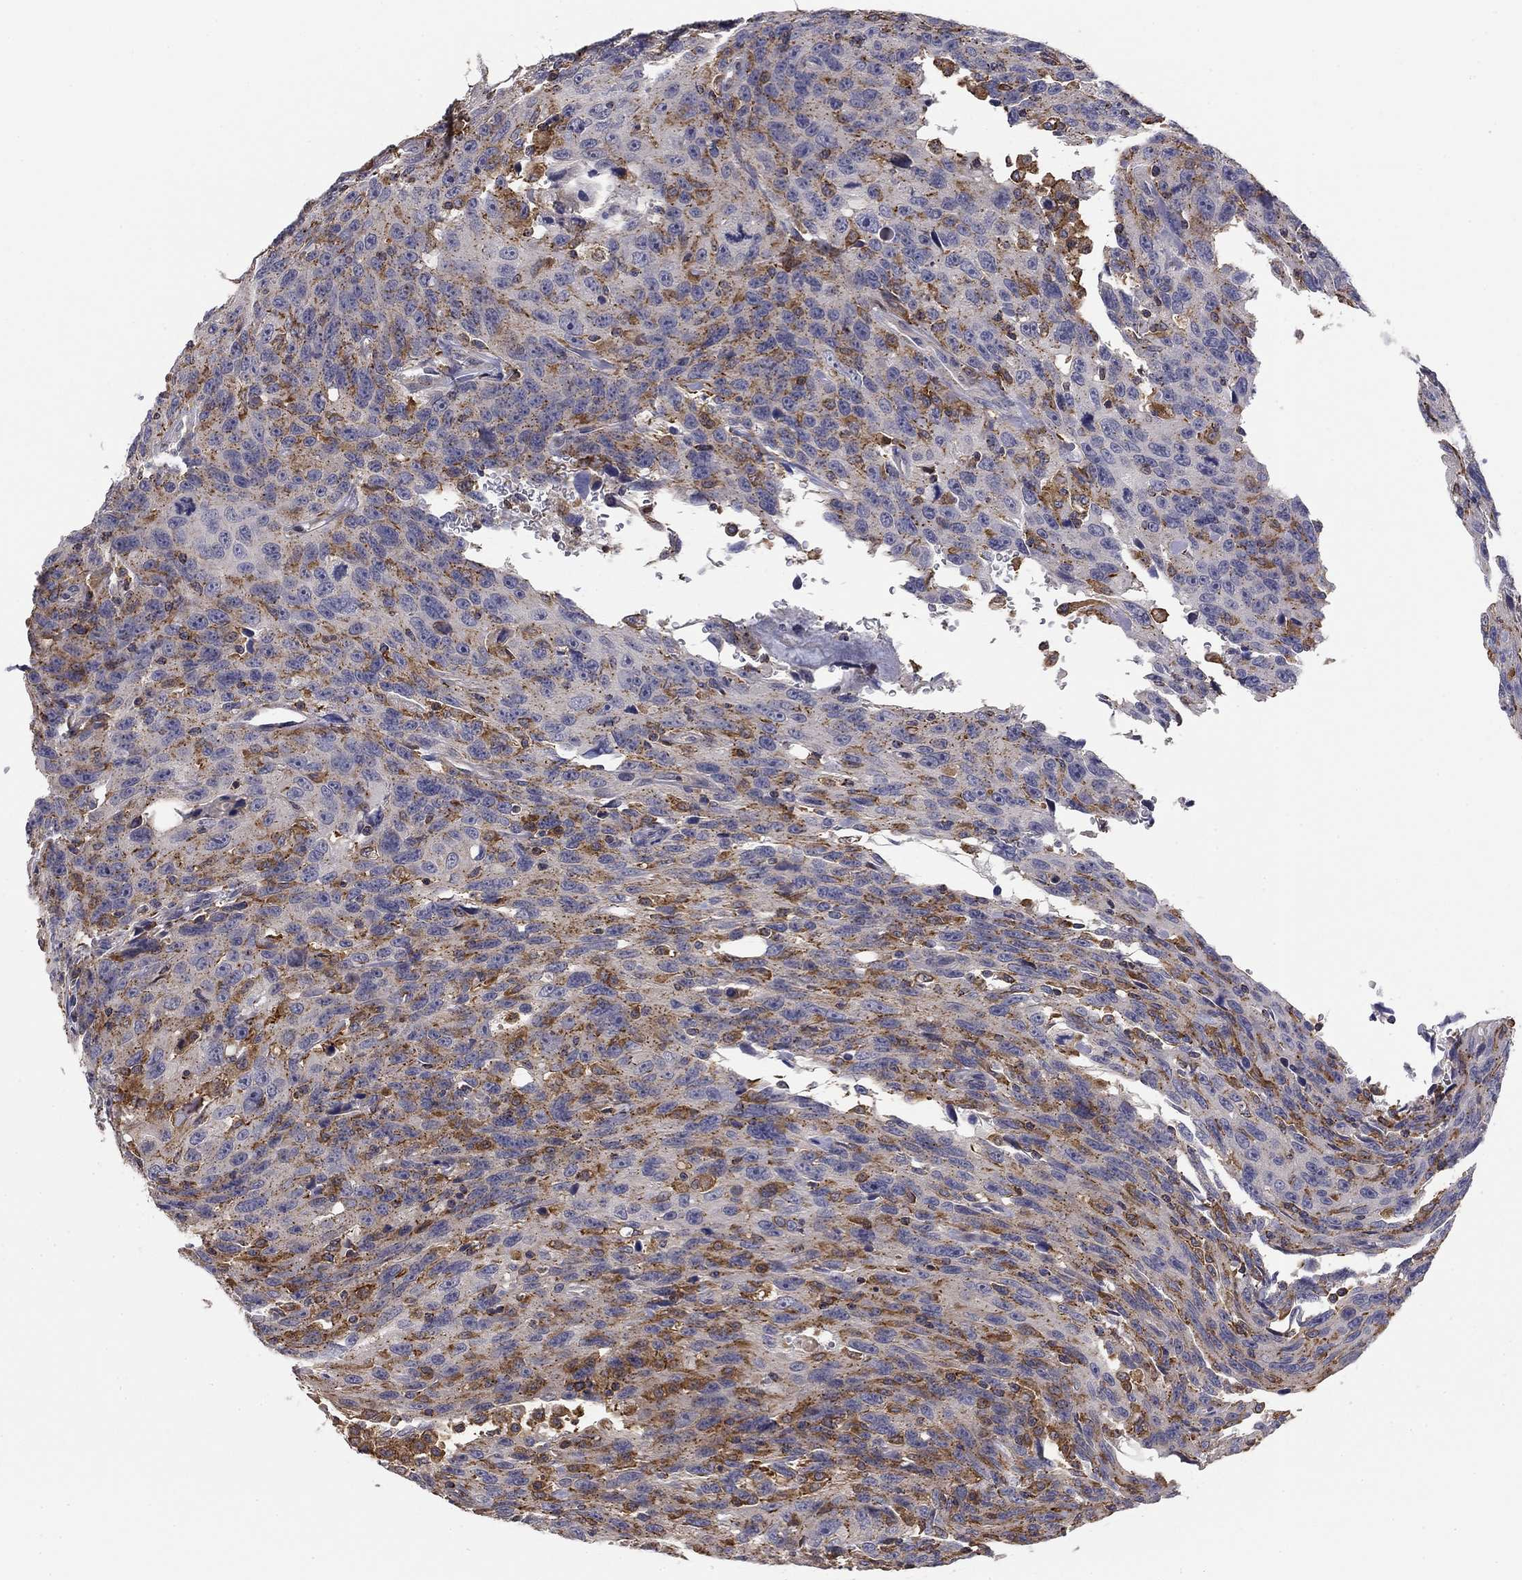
{"staining": {"intensity": "negative", "quantity": "none", "location": "none"}, "tissue": "urothelial cancer", "cell_type": "Tumor cells", "image_type": "cancer", "snomed": [{"axis": "morphology", "description": "Urothelial carcinoma, NOS"}, {"axis": "morphology", "description": "Urothelial carcinoma, High grade"}, {"axis": "topography", "description": "Urinary bladder"}], "caption": "The IHC photomicrograph has no significant staining in tumor cells of high-grade urothelial carcinoma tissue.", "gene": "PLCB2", "patient": {"sex": "female", "age": 73}}